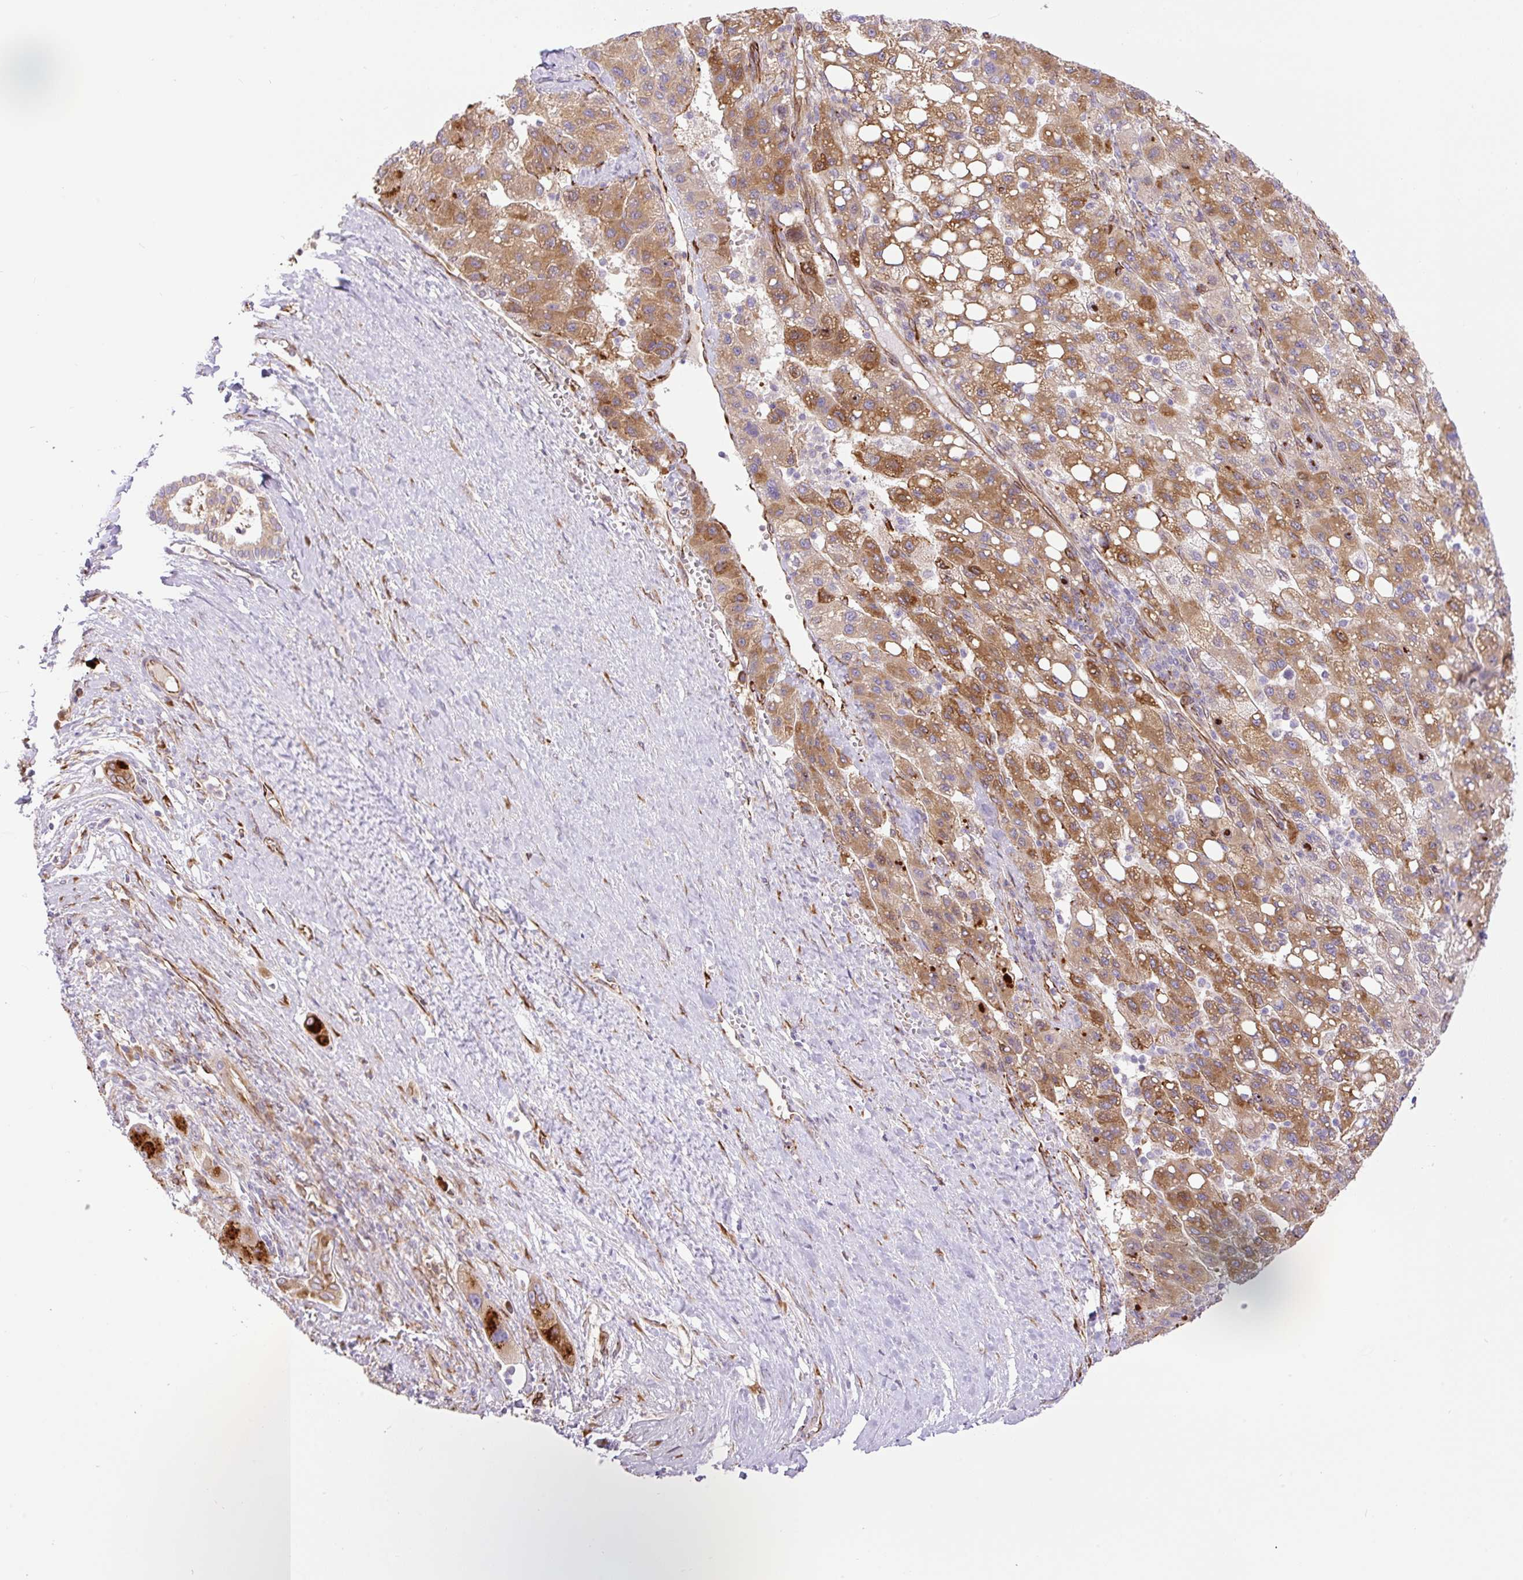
{"staining": {"intensity": "moderate", "quantity": ">75%", "location": "cytoplasmic/membranous"}, "tissue": "liver cancer", "cell_type": "Tumor cells", "image_type": "cancer", "snomed": [{"axis": "morphology", "description": "Carcinoma, Hepatocellular, NOS"}, {"axis": "topography", "description": "Liver"}], "caption": "This is an image of immunohistochemistry (IHC) staining of hepatocellular carcinoma (liver), which shows moderate staining in the cytoplasmic/membranous of tumor cells.", "gene": "RAB30", "patient": {"sex": "female", "age": 82}}